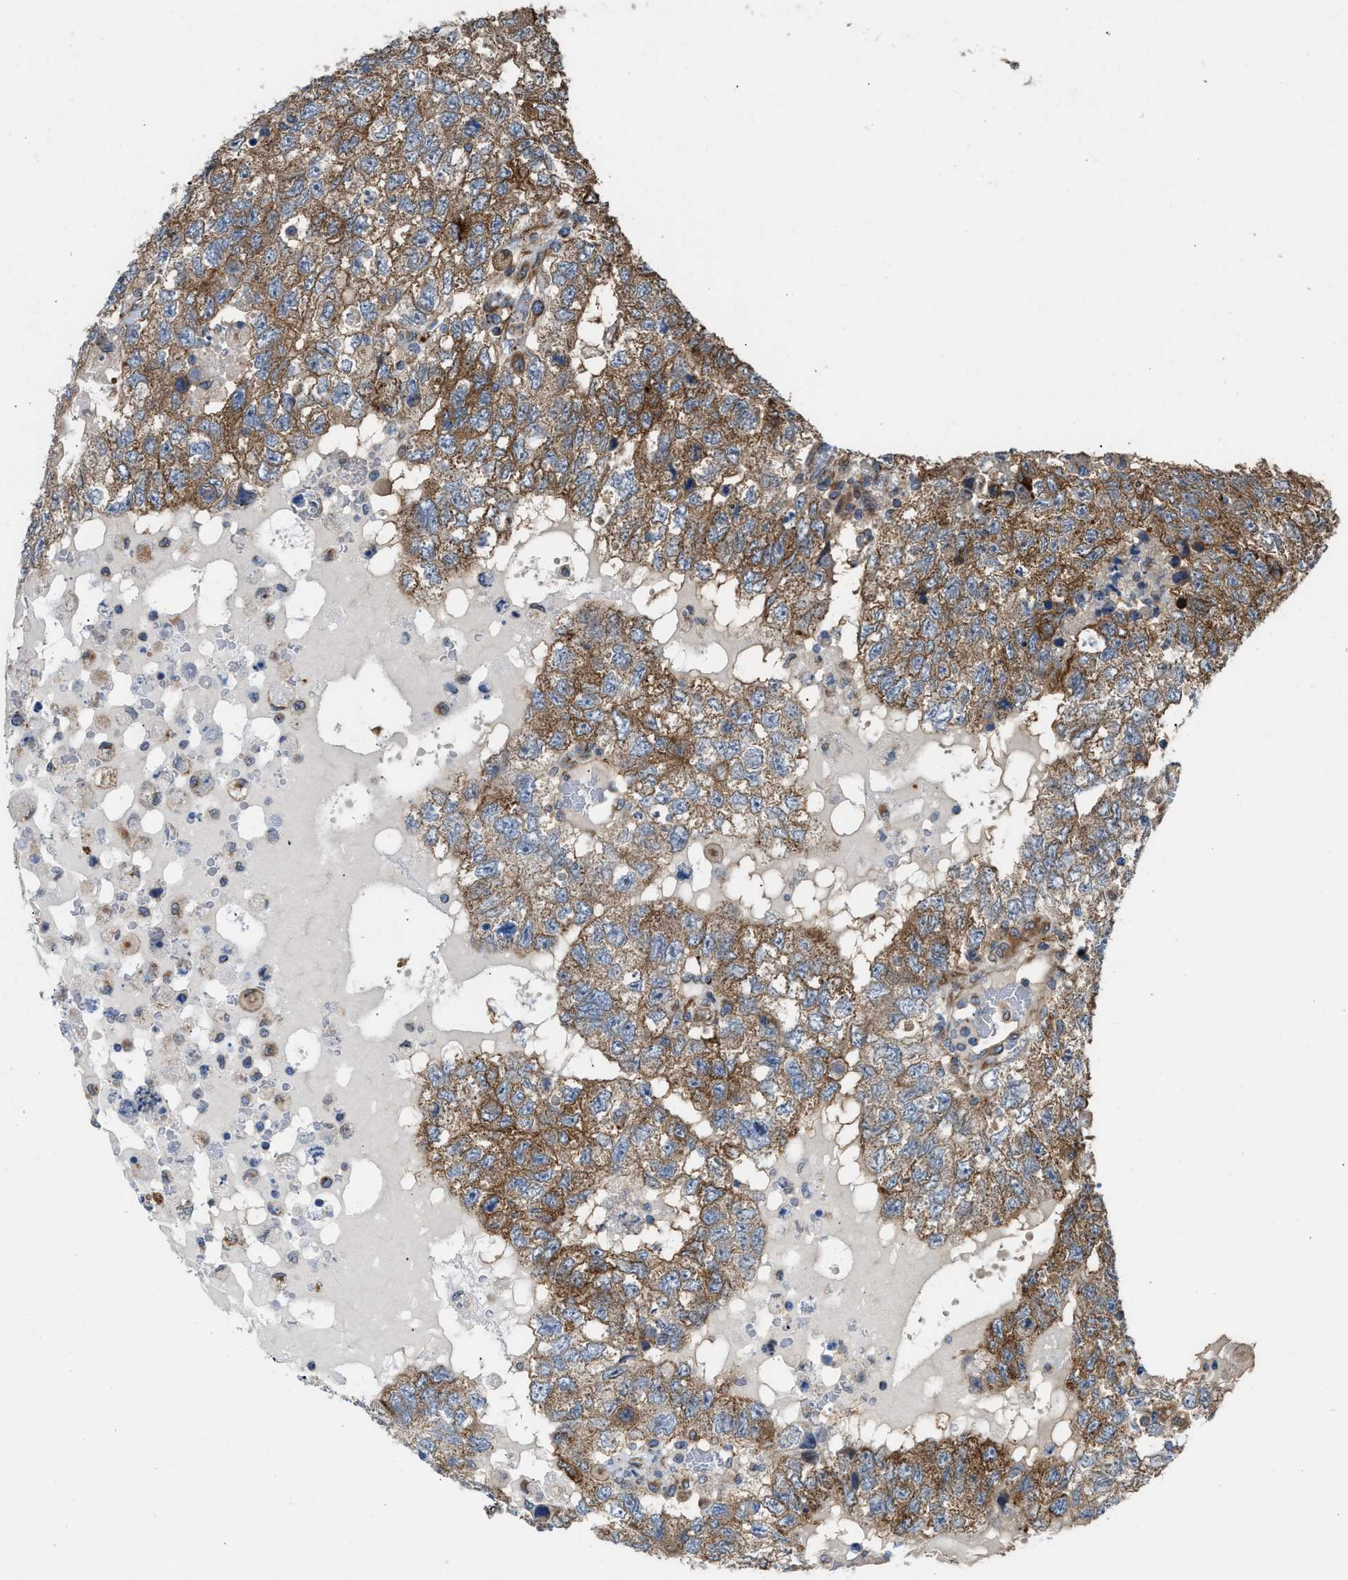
{"staining": {"intensity": "moderate", "quantity": ">75%", "location": "cytoplasmic/membranous"}, "tissue": "testis cancer", "cell_type": "Tumor cells", "image_type": "cancer", "snomed": [{"axis": "morphology", "description": "Carcinoma, Embryonal, NOS"}, {"axis": "topography", "description": "Testis"}], "caption": "A photomicrograph of human testis cancer (embryonal carcinoma) stained for a protein demonstrates moderate cytoplasmic/membranous brown staining in tumor cells.", "gene": "SLC10A3", "patient": {"sex": "male", "age": 36}}